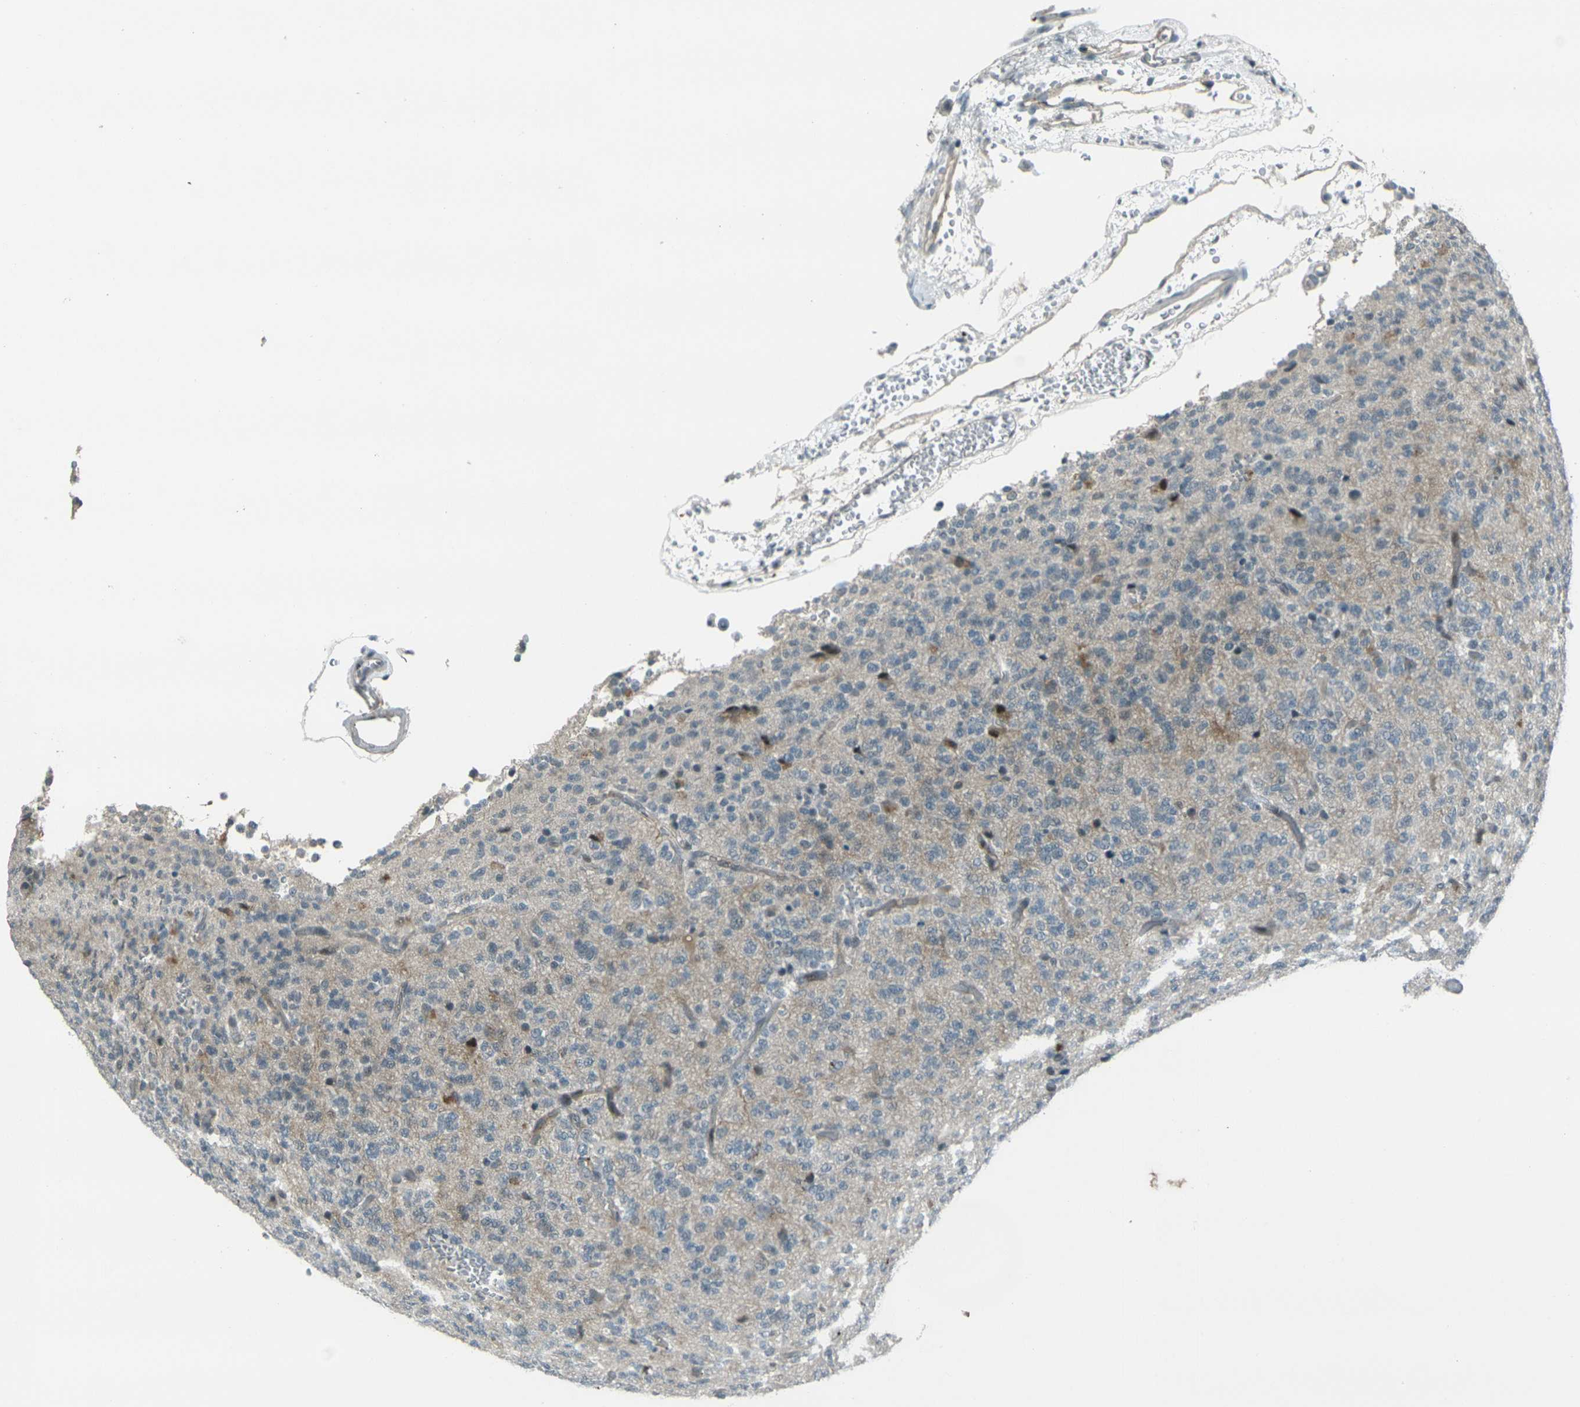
{"staining": {"intensity": "weak", "quantity": "<25%", "location": "cytoplasmic/membranous"}, "tissue": "glioma", "cell_type": "Tumor cells", "image_type": "cancer", "snomed": [{"axis": "morphology", "description": "Glioma, malignant, Low grade"}, {"axis": "topography", "description": "Brain"}], "caption": "A photomicrograph of human glioma is negative for staining in tumor cells.", "gene": "GPR19", "patient": {"sex": "male", "age": 38}}